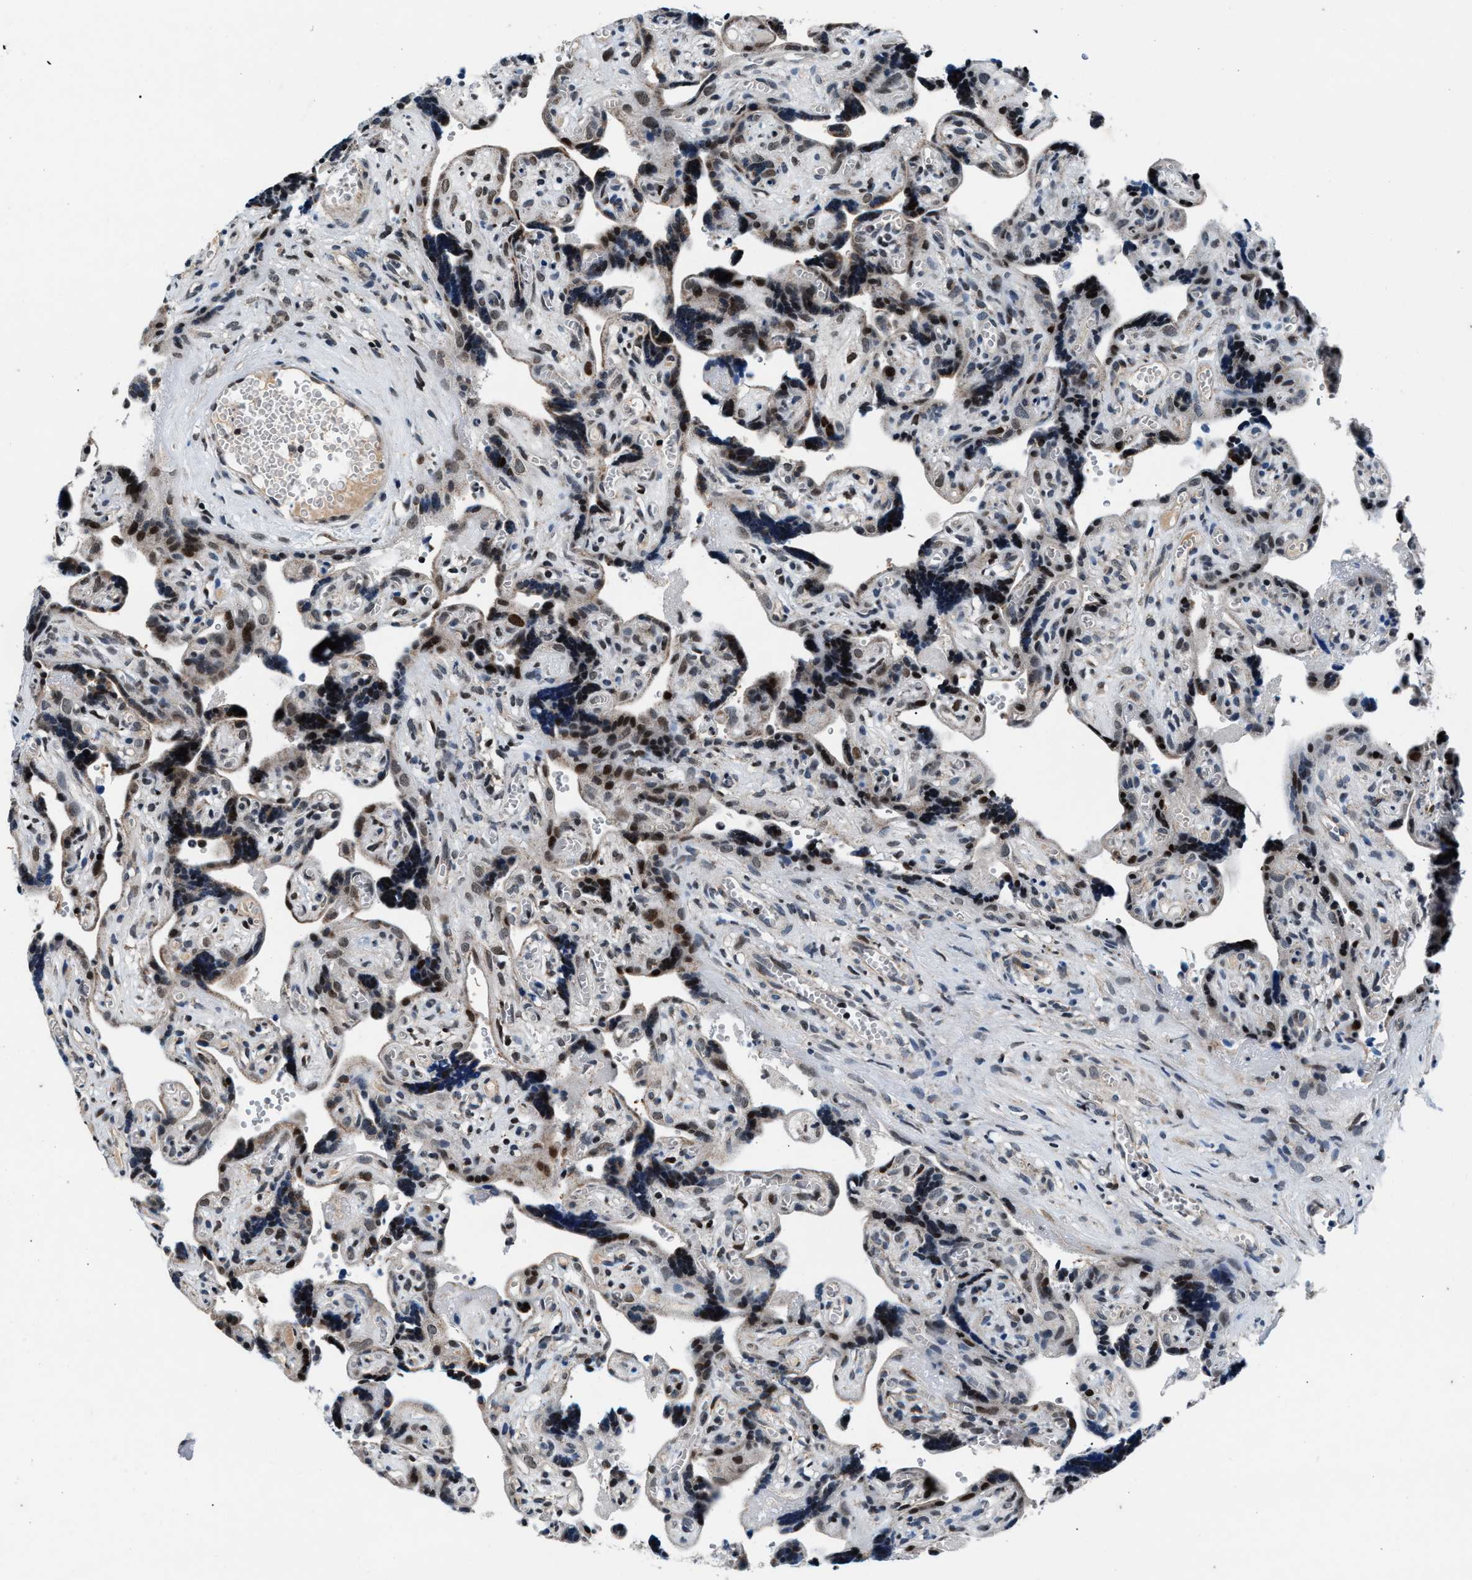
{"staining": {"intensity": "moderate", "quantity": ">75%", "location": "cytoplasmic/membranous,nuclear"}, "tissue": "placenta", "cell_type": "Decidual cells", "image_type": "normal", "snomed": [{"axis": "morphology", "description": "Normal tissue, NOS"}, {"axis": "topography", "description": "Placenta"}], "caption": "Immunohistochemical staining of benign human placenta demonstrates >75% levels of moderate cytoplasmic/membranous,nuclear protein expression in approximately >75% of decidual cells. (DAB (3,3'-diaminobenzidine) = brown stain, brightfield microscopy at high magnification).", "gene": "PRRC2B", "patient": {"sex": "female", "age": 30}}